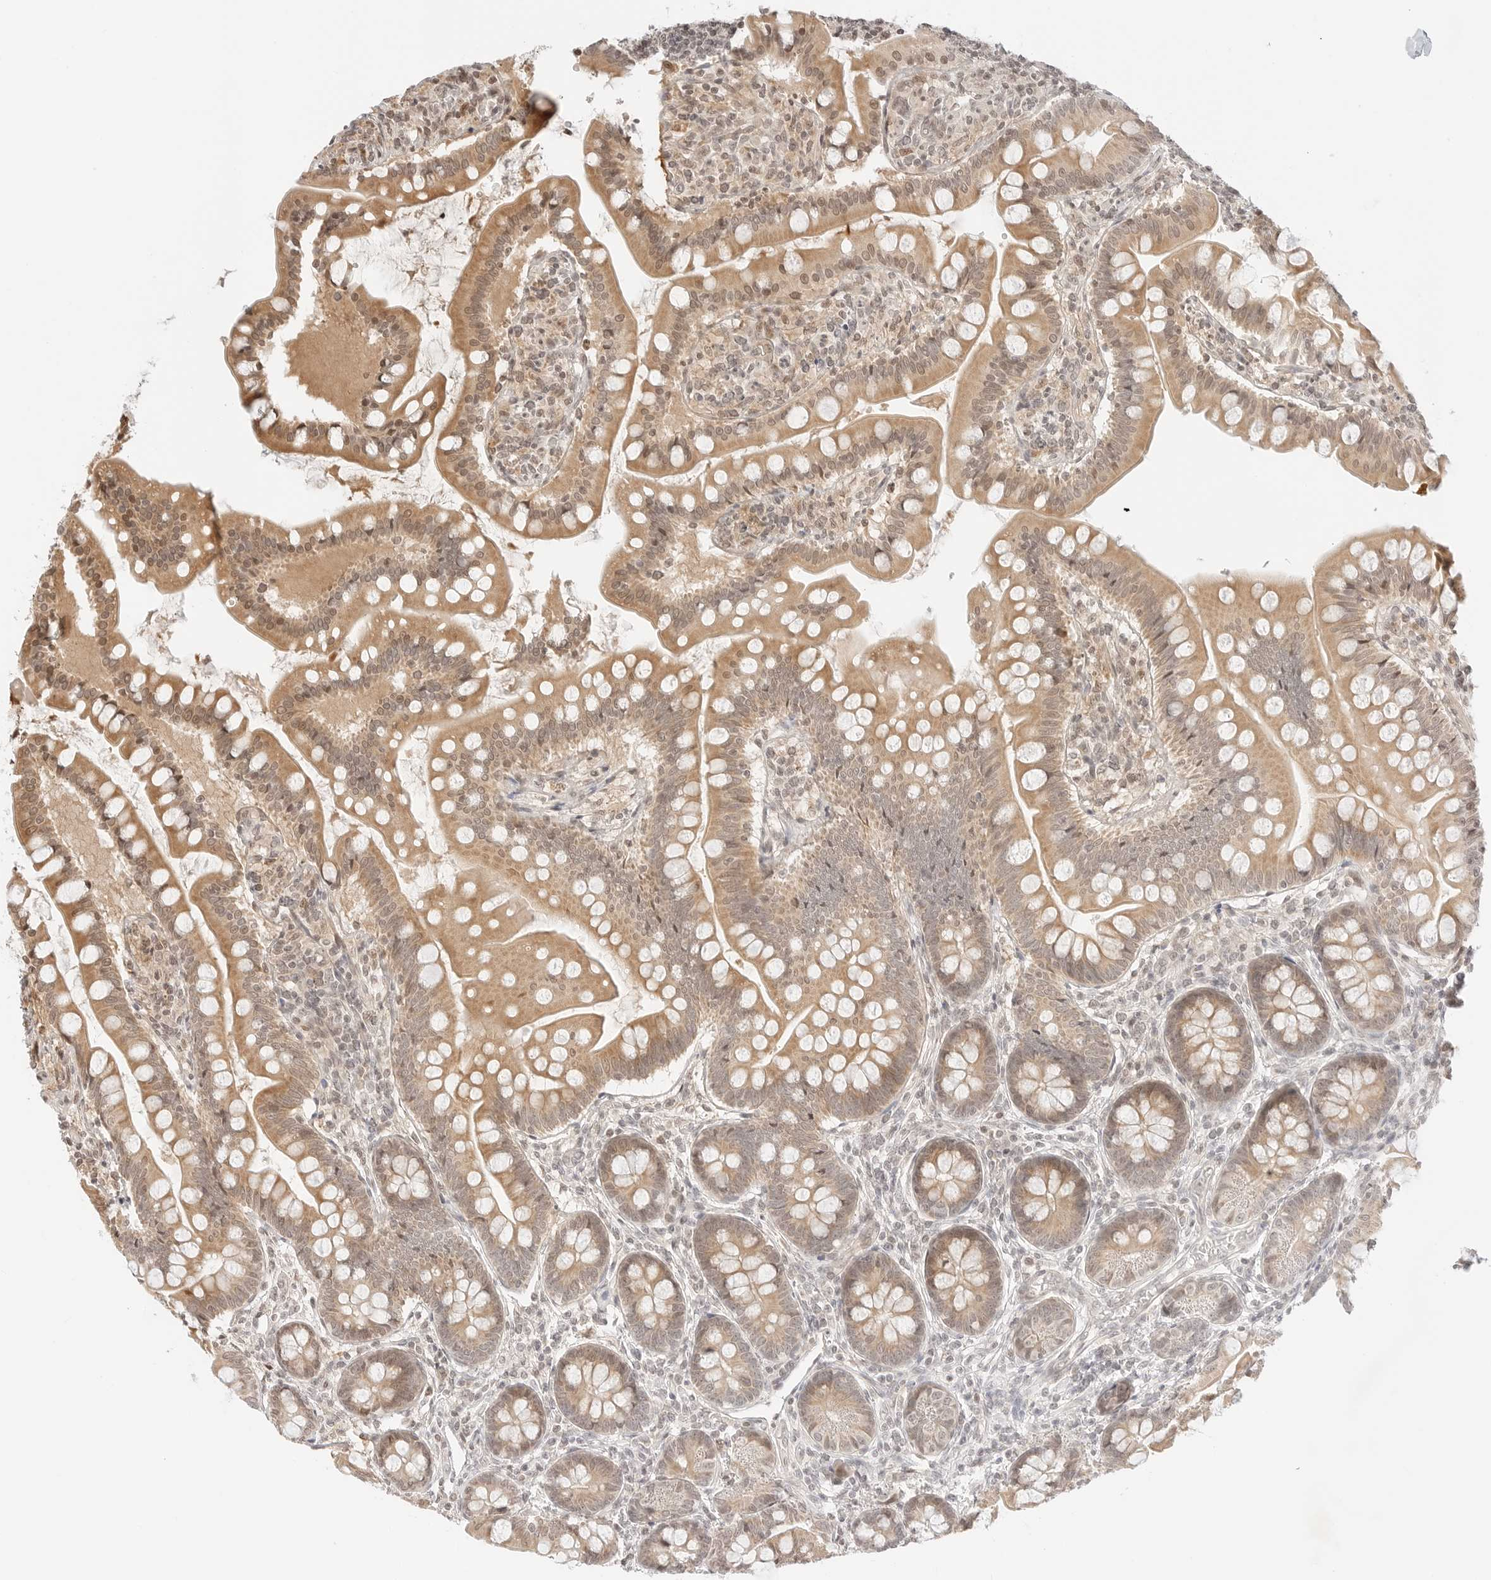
{"staining": {"intensity": "moderate", "quantity": ">75%", "location": "cytoplasmic/membranous,nuclear"}, "tissue": "small intestine", "cell_type": "Glandular cells", "image_type": "normal", "snomed": [{"axis": "morphology", "description": "Normal tissue, NOS"}, {"axis": "topography", "description": "Small intestine"}], "caption": "A brown stain labels moderate cytoplasmic/membranous,nuclear expression of a protein in glandular cells of unremarkable human small intestine. (DAB = brown stain, brightfield microscopy at high magnification).", "gene": "RPS6KL1", "patient": {"sex": "male", "age": 7}}